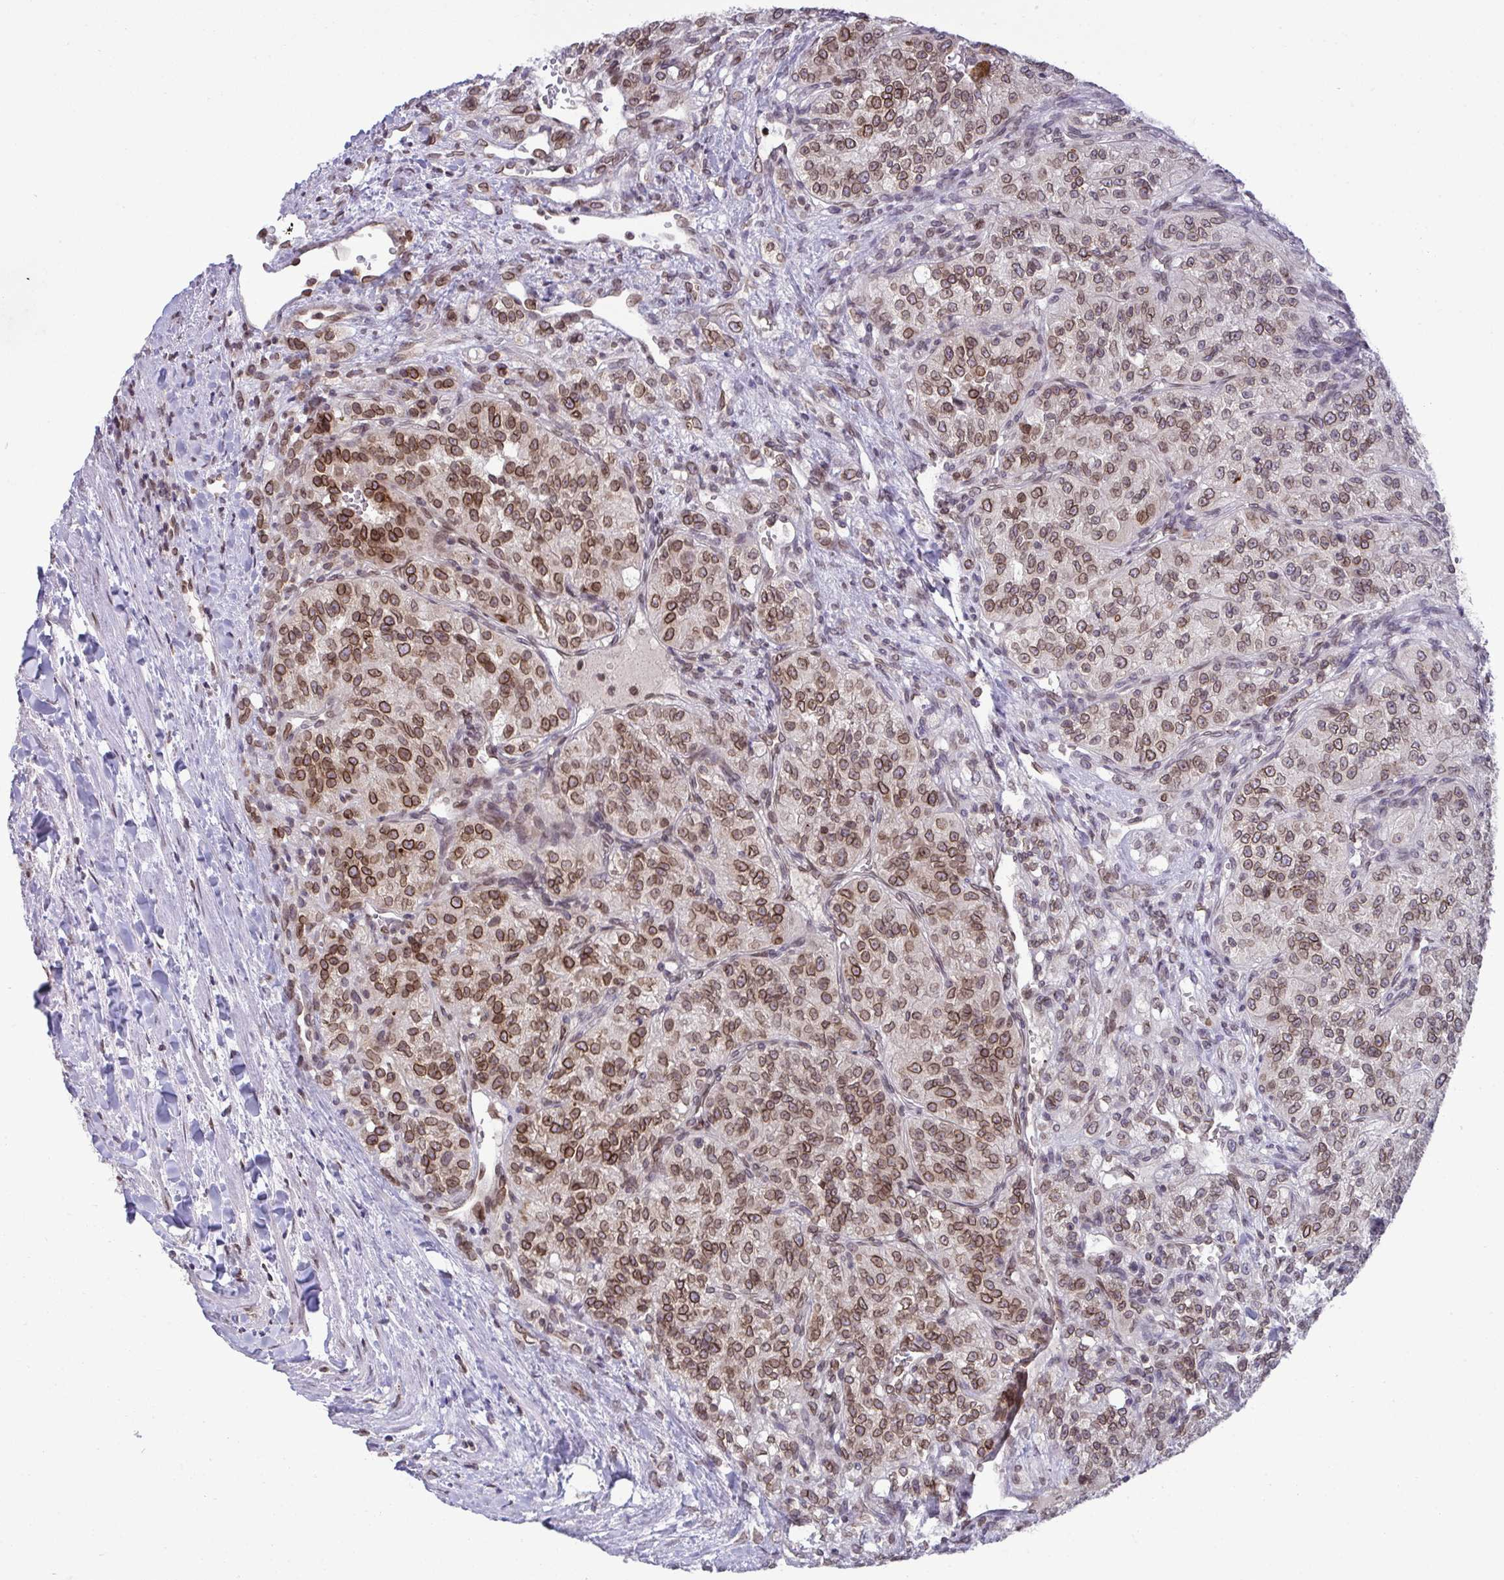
{"staining": {"intensity": "moderate", "quantity": ">75%", "location": "cytoplasmic/membranous,nuclear"}, "tissue": "renal cancer", "cell_type": "Tumor cells", "image_type": "cancer", "snomed": [{"axis": "morphology", "description": "Adenocarcinoma, NOS"}, {"axis": "topography", "description": "Kidney"}], "caption": "Immunohistochemical staining of adenocarcinoma (renal) demonstrates medium levels of moderate cytoplasmic/membranous and nuclear positivity in about >75% of tumor cells.", "gene": "RANBP2", "patient": {"sex": "female", "age": 63}}